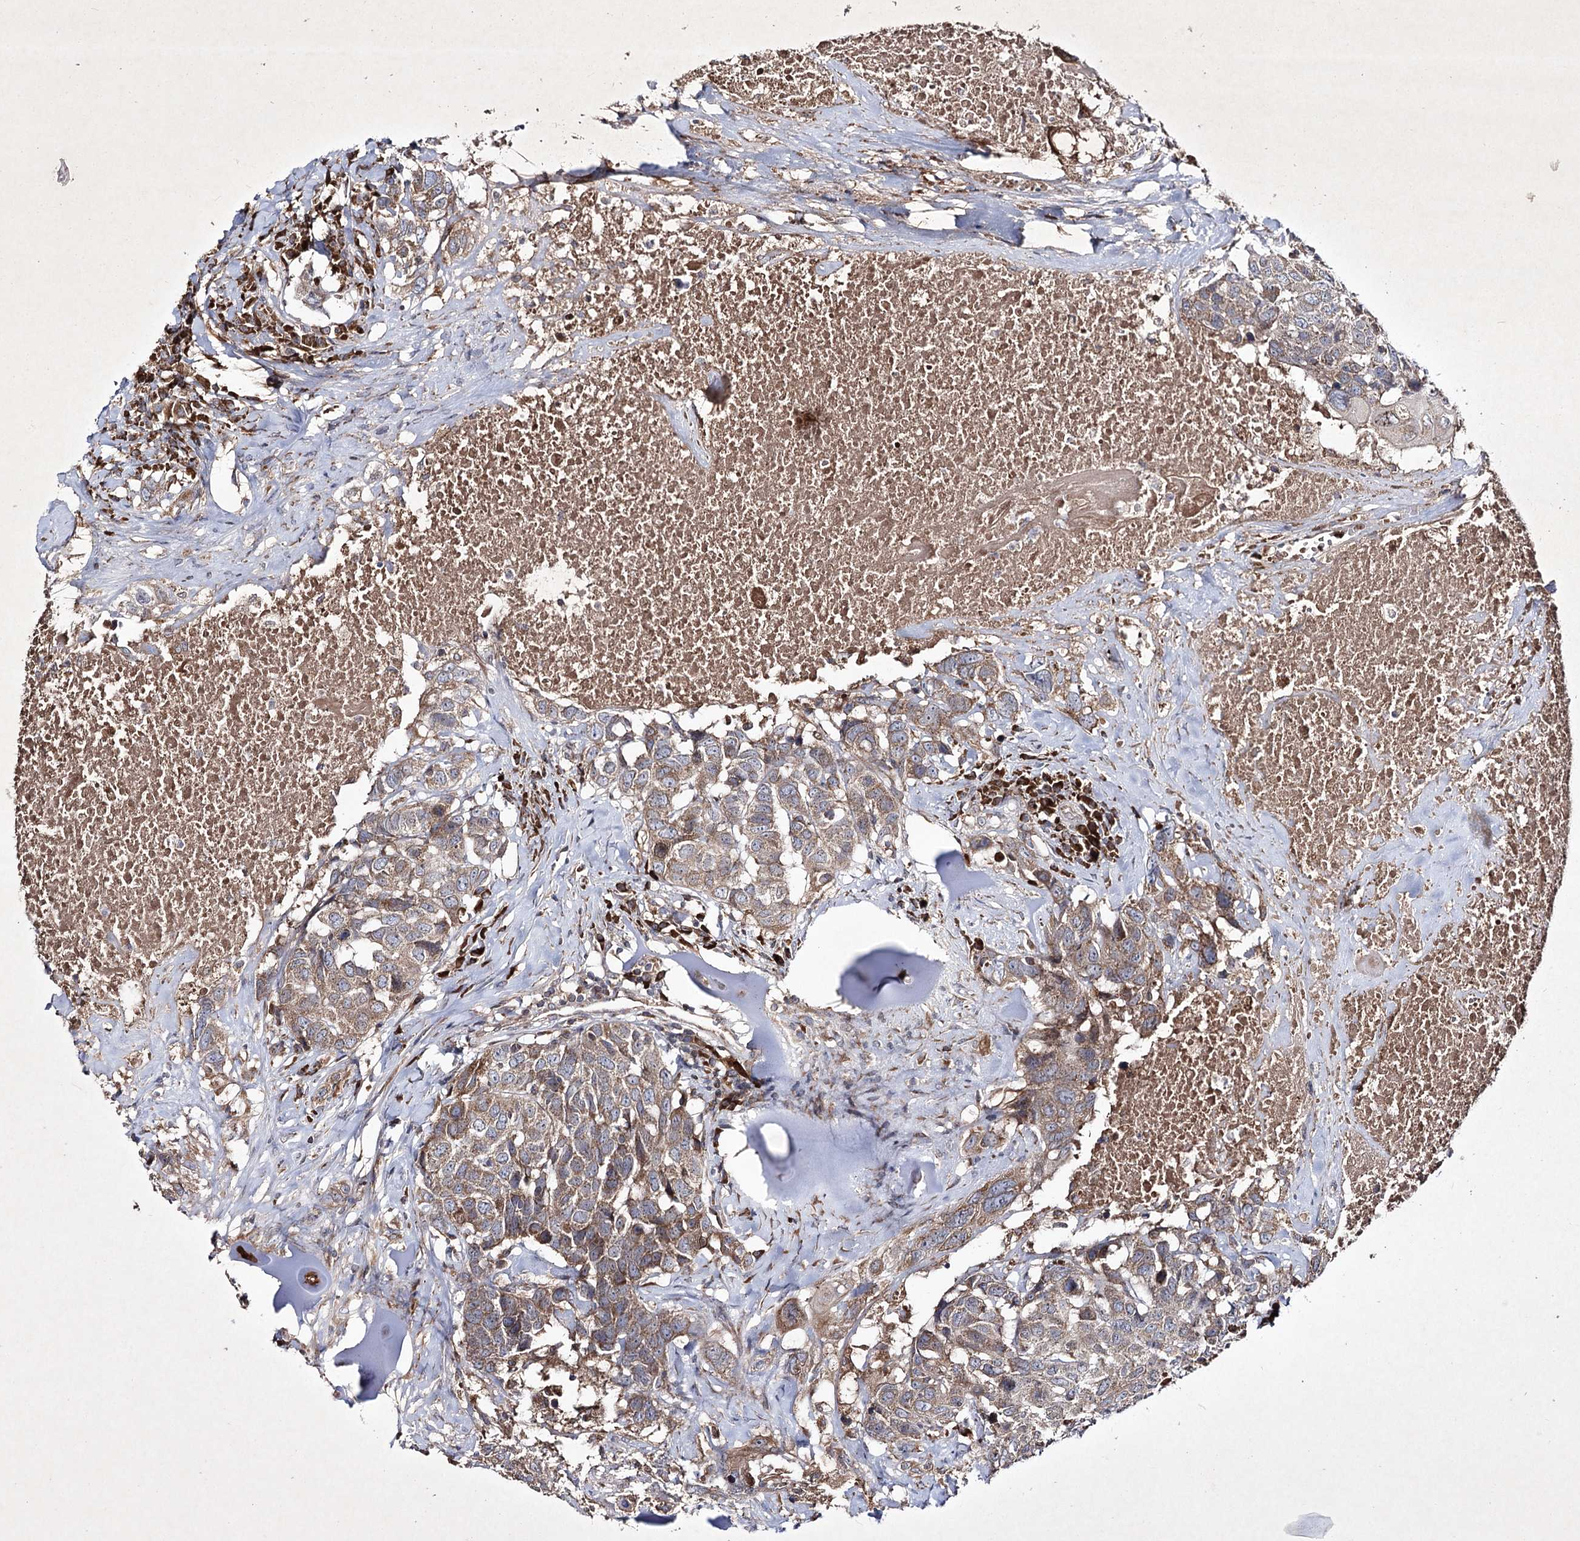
{"staining": {"intensity": "weak", "quantity": ">75%", "location": "cytoplasmic/membranous"}, "tissue": "head and neck cancer", "cell_type": "Tumor cells", "image_type": "cancer", "snomed": [{"axis": "morphology", "description": "Squamous cell carcinoma, NOS"}, {"axis": "topography", "description": "Head-Neck"}], "caption": "Head and neck cancer (squamous cell carcinoma) was stained to show a protein in brown. There is low levels of weak cytoplasmic/membranous expression in about >75% of tumor cells. (DAB (3,3'-diaminobenzidine) = brown stain, brightfield microscopy at high magnification).", "gene": "ALG9", "patient": {"sex": "male", "age": 66}}